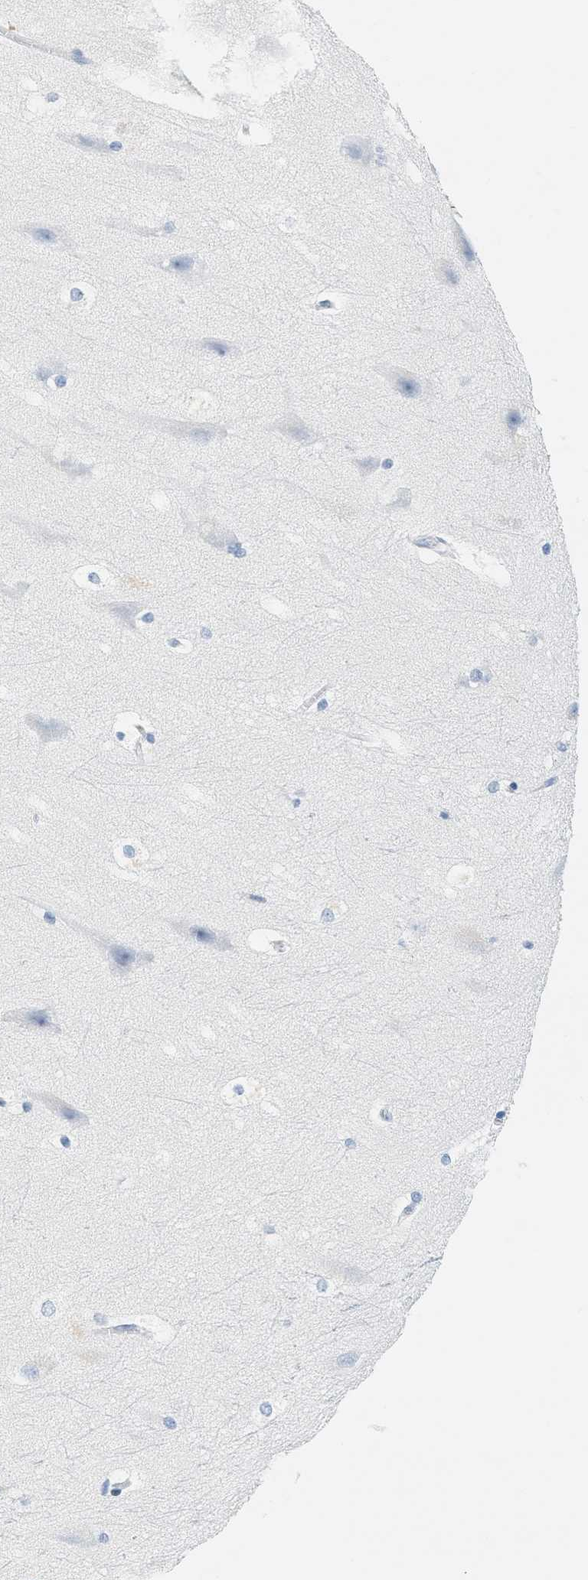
{"staining": {"intensity": "negative", "quantity": "none", "location": "none"}, "tissue": "hippocampus", "cell_type": "Glial cells", "image_type": "normal", "snomed": [{"axis": "morphology", "description": "Normal tissue, NOS"}, {"axis": "topography", "description": "Hippocampus"}], "caption": "An IHC histopathology image of unremarkable hippocampus is shown. There is no staining in glial cells of hippocampus. Brightfield microscopy of immunohistochemistry (IHC) stained with DAB (3,3'-diaminobenzidine) (brown) and hematoxylin (blue), captured at high magnification.", "gene": "LCN2", "patient": {"sex": "female", "age": 19}}